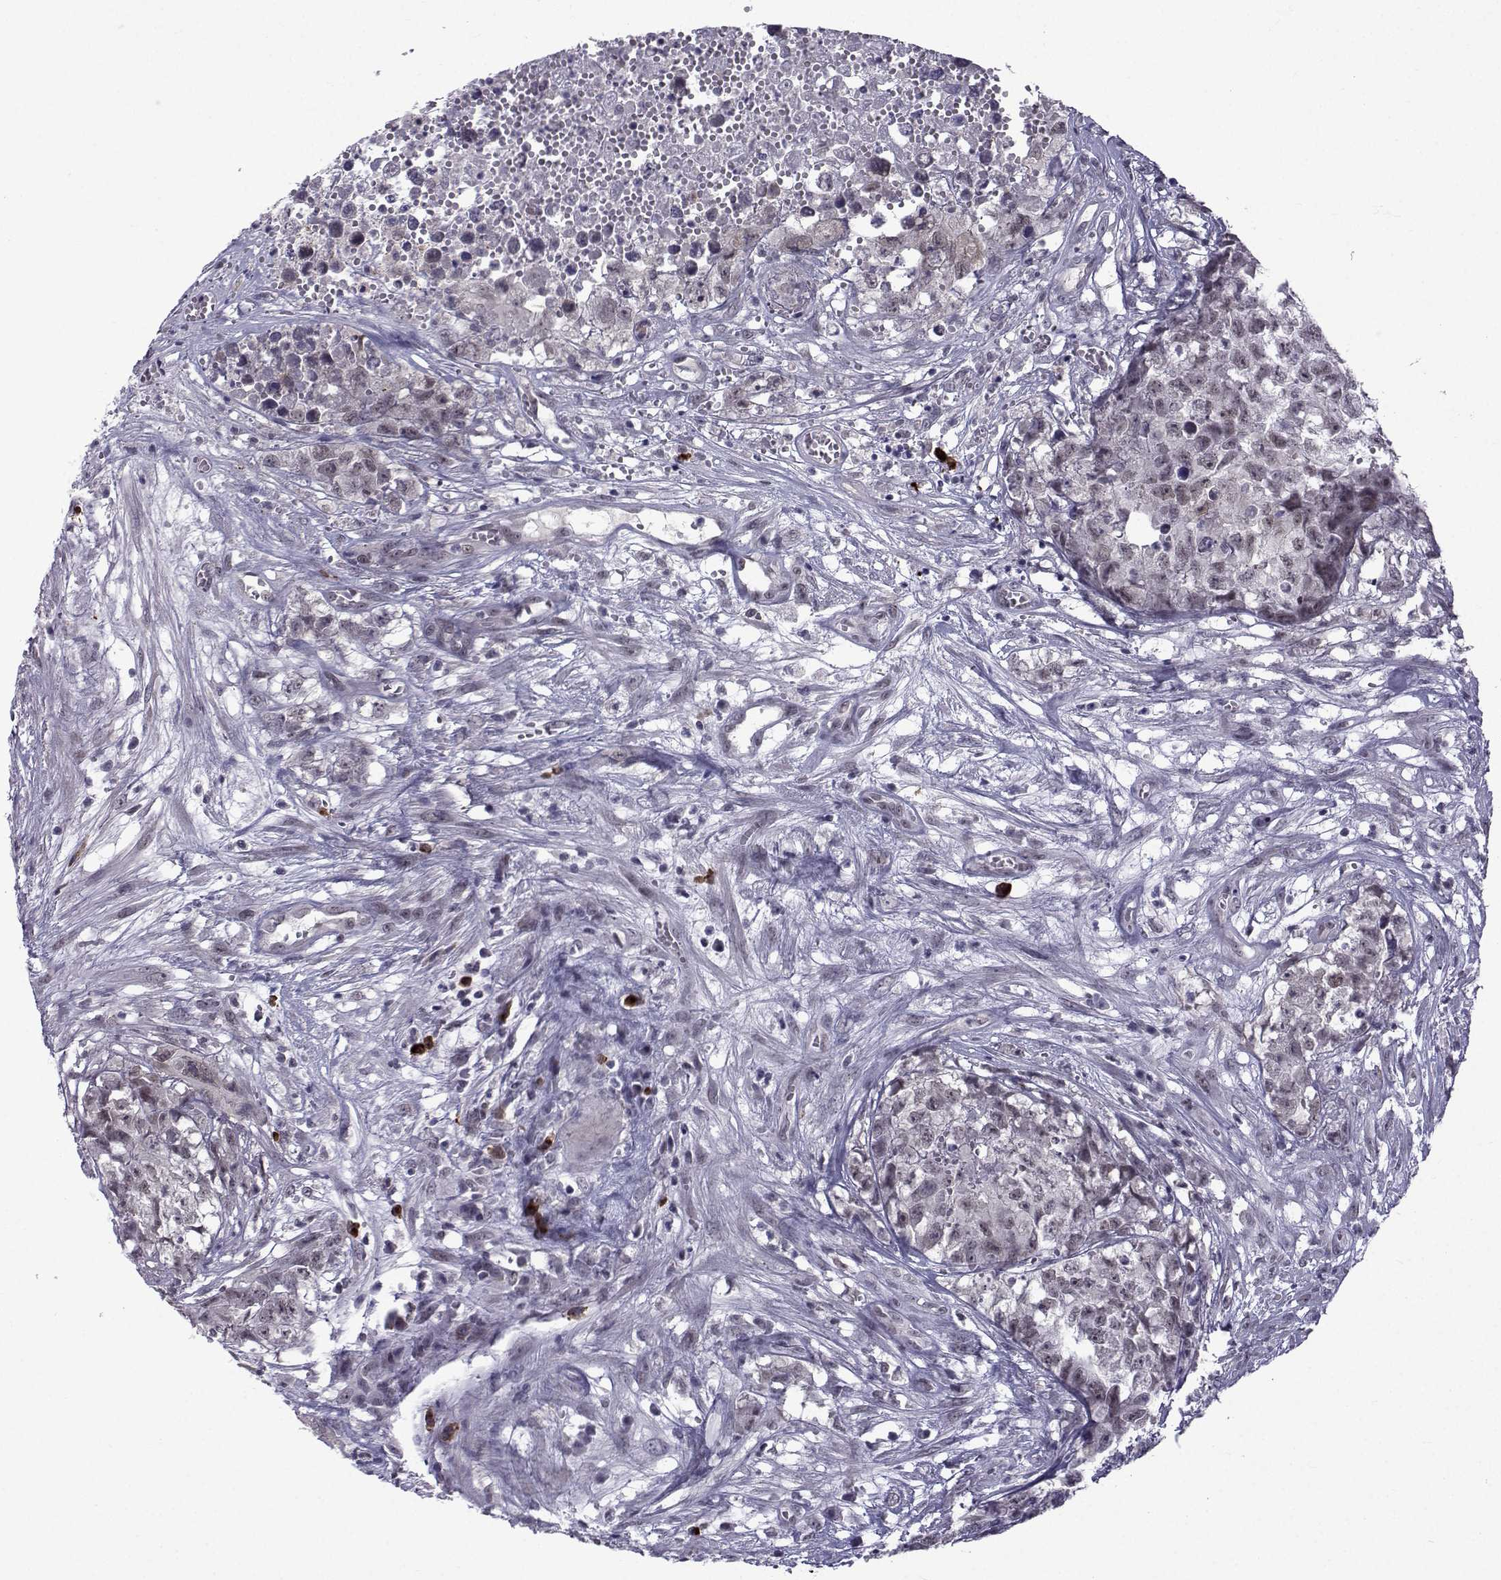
{"staining": {"intensity": "weak", "quantity": "<25%", "location": "nuclear"}, "tissue": "testis cancer", "cell_type": "Tumor cells", "image_type": "cancer", "snomed": [{"axis": "morphology", "description": "Seminoma, NOS"}, {"axis": "morphology", "description": "Carcinoma, Embryonal, NOS"}, {"axis": "topography", "description": "Testis"}], "caption": "The histopathology image shows no significant expression in tumor cells of testis embryonal carcinoma.", "gene": "RBM24", "patient": {"sex": "male", "age": 22}}